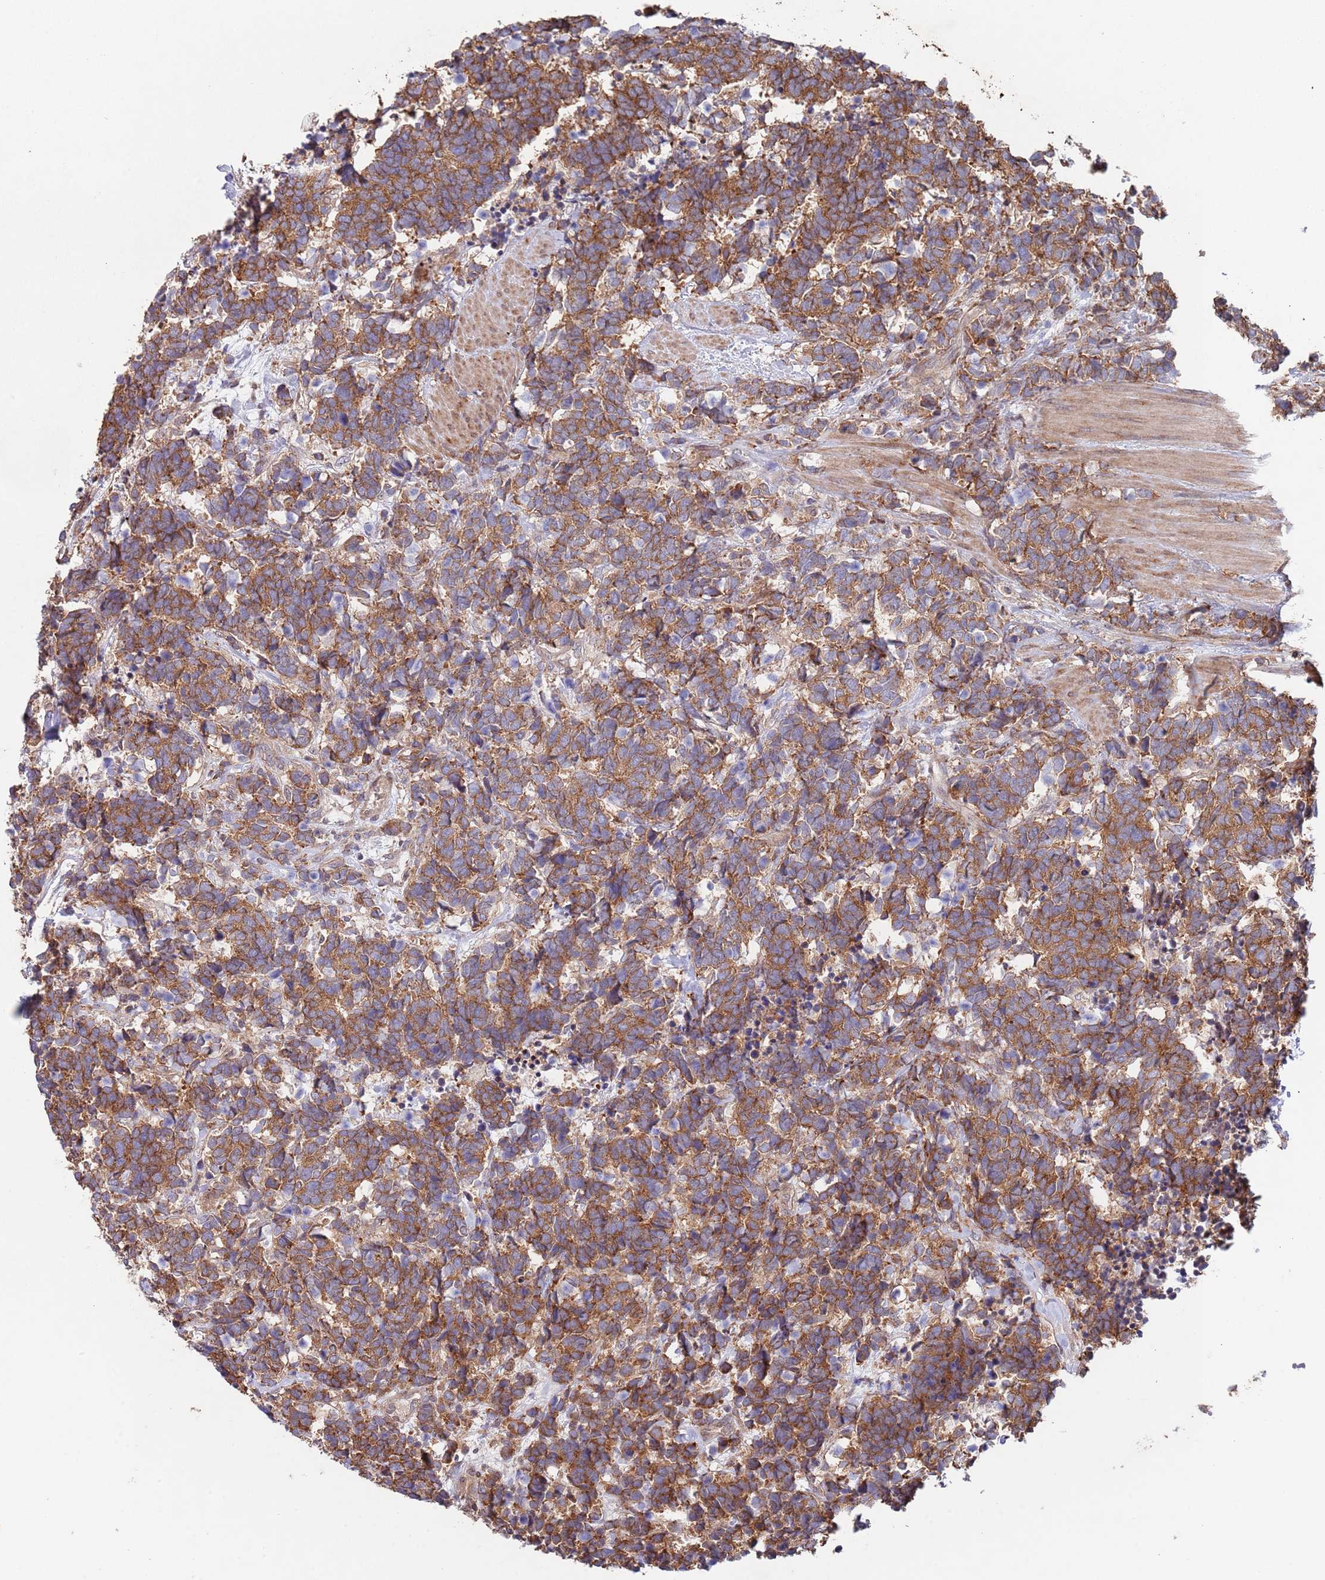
{"staining": {"intensity": "moderate", "quantity": ">75%", "location": "cytoplasmic/membranous"}, "tissue": "carcinoid", "cell_type": "Tumor cells", "image_type": "cancer", "snomed": [{"axis": "morphology", "description": "Carcinoma, NOS"}, {"axis": "morphology", "description": "Carcinoid, malignant, NOS"}, {"axis": "topography", "description": "Prostate"}], "caption": "Immunohistochemical staining of carcinoid exhibits medium levels of moderate cytoplasmic/membranous protein positivity in about >75% of tumor cells. The protein is shown in brown color, while the nuclei are stained blue.", "gene": "RNF19B", "patient": {"sex": "male", "age": 57}}